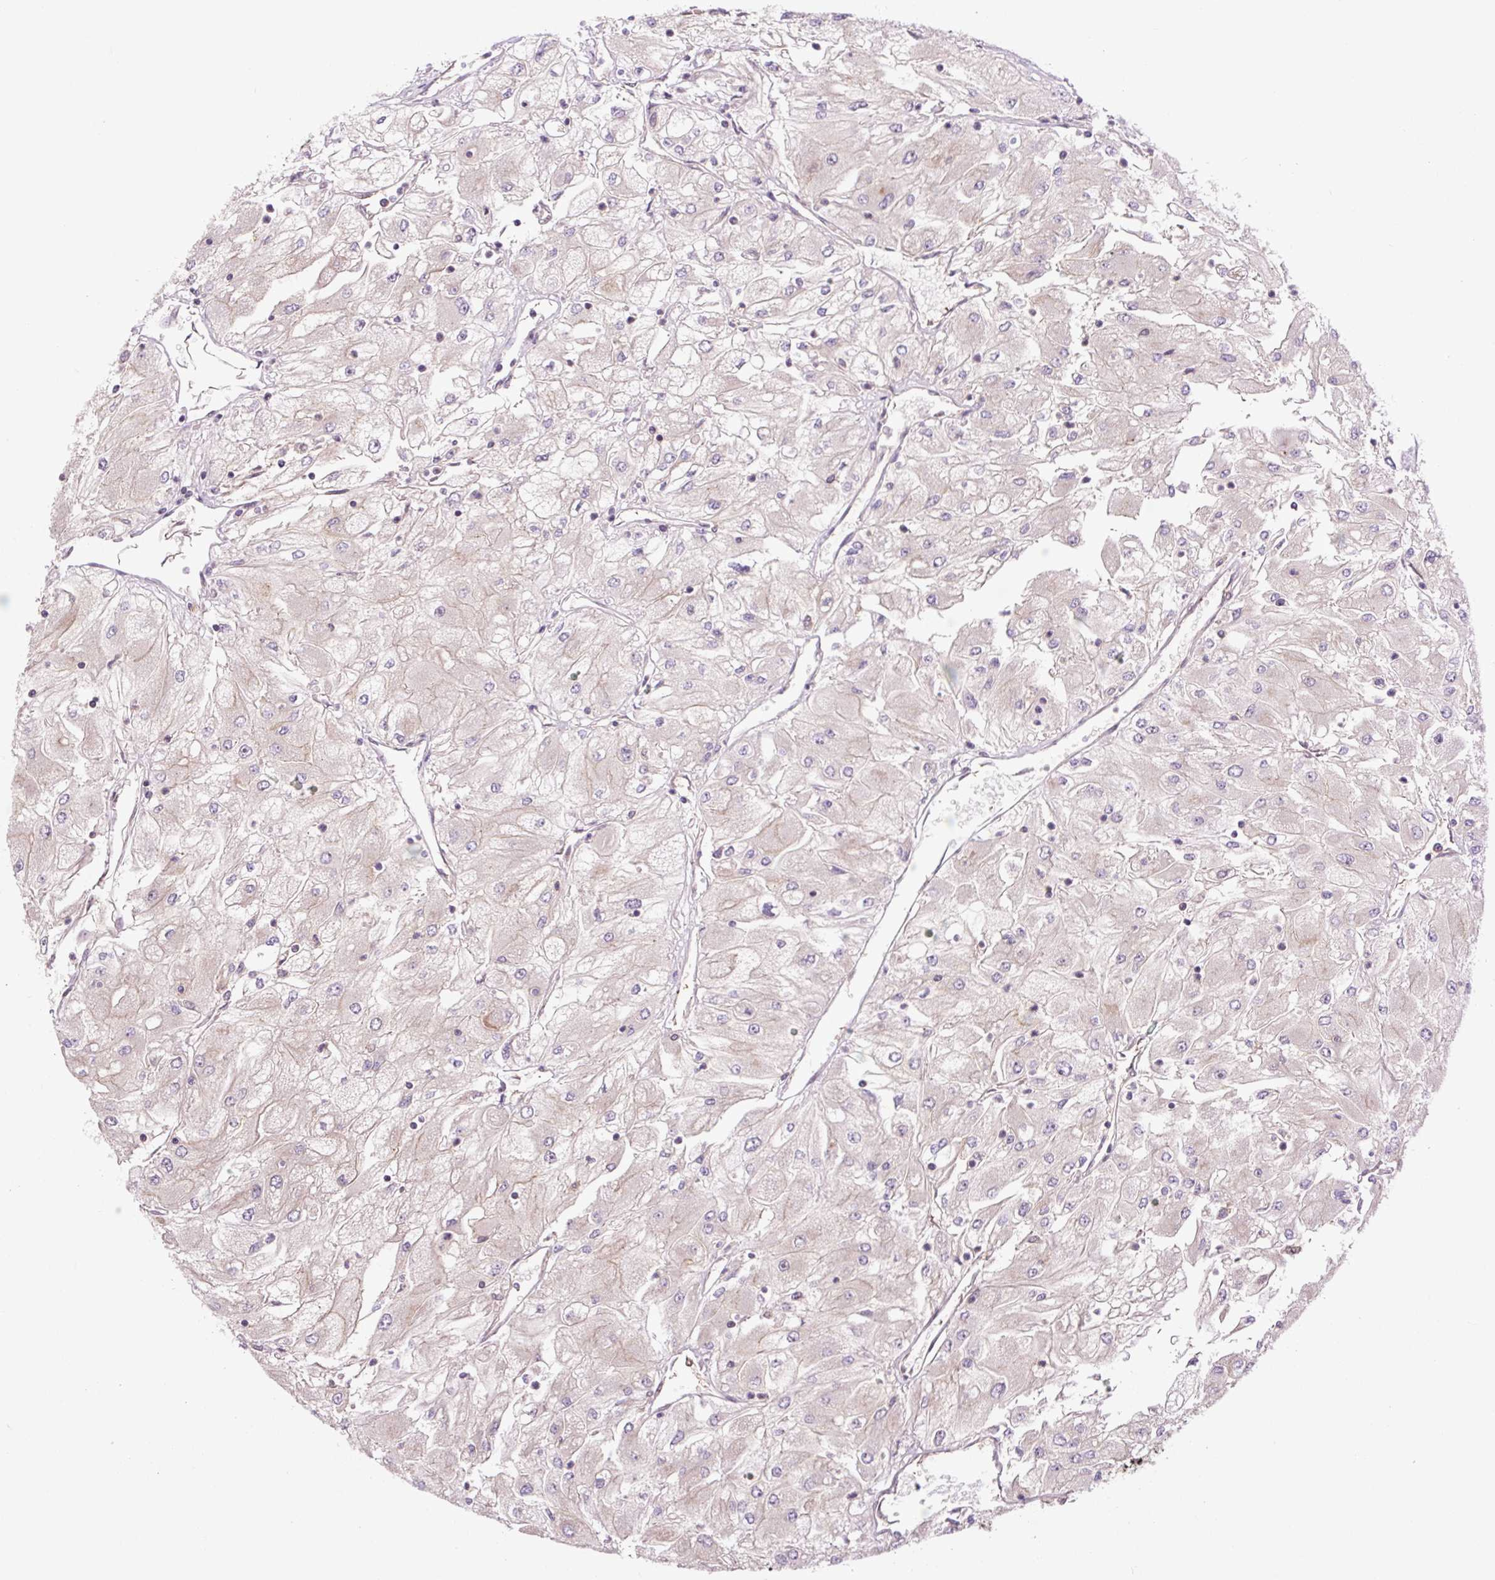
{"staining": {"intensity": "weak", "quantity": "<25%", "location": "cytoplasmic/membranous"}, "tissue": "renal cancer", "cell_type": "Tumor cells", "image_type": "cancer", "snomed": [{"axis": "morphology", "description": "Adenocarcinoma, NOS"}, {"axis": "topography", "description": "Kidney"}], "caption": "An IHC histopathology image of adenocarcinoma (renal) is shown. There is no staining in tumor cells of adenocarcinoma (renal). (DAB IHC with hematoxylin counter stain).", "gene": "TPT1", "patient": {"sex": "male", "age": 80}}